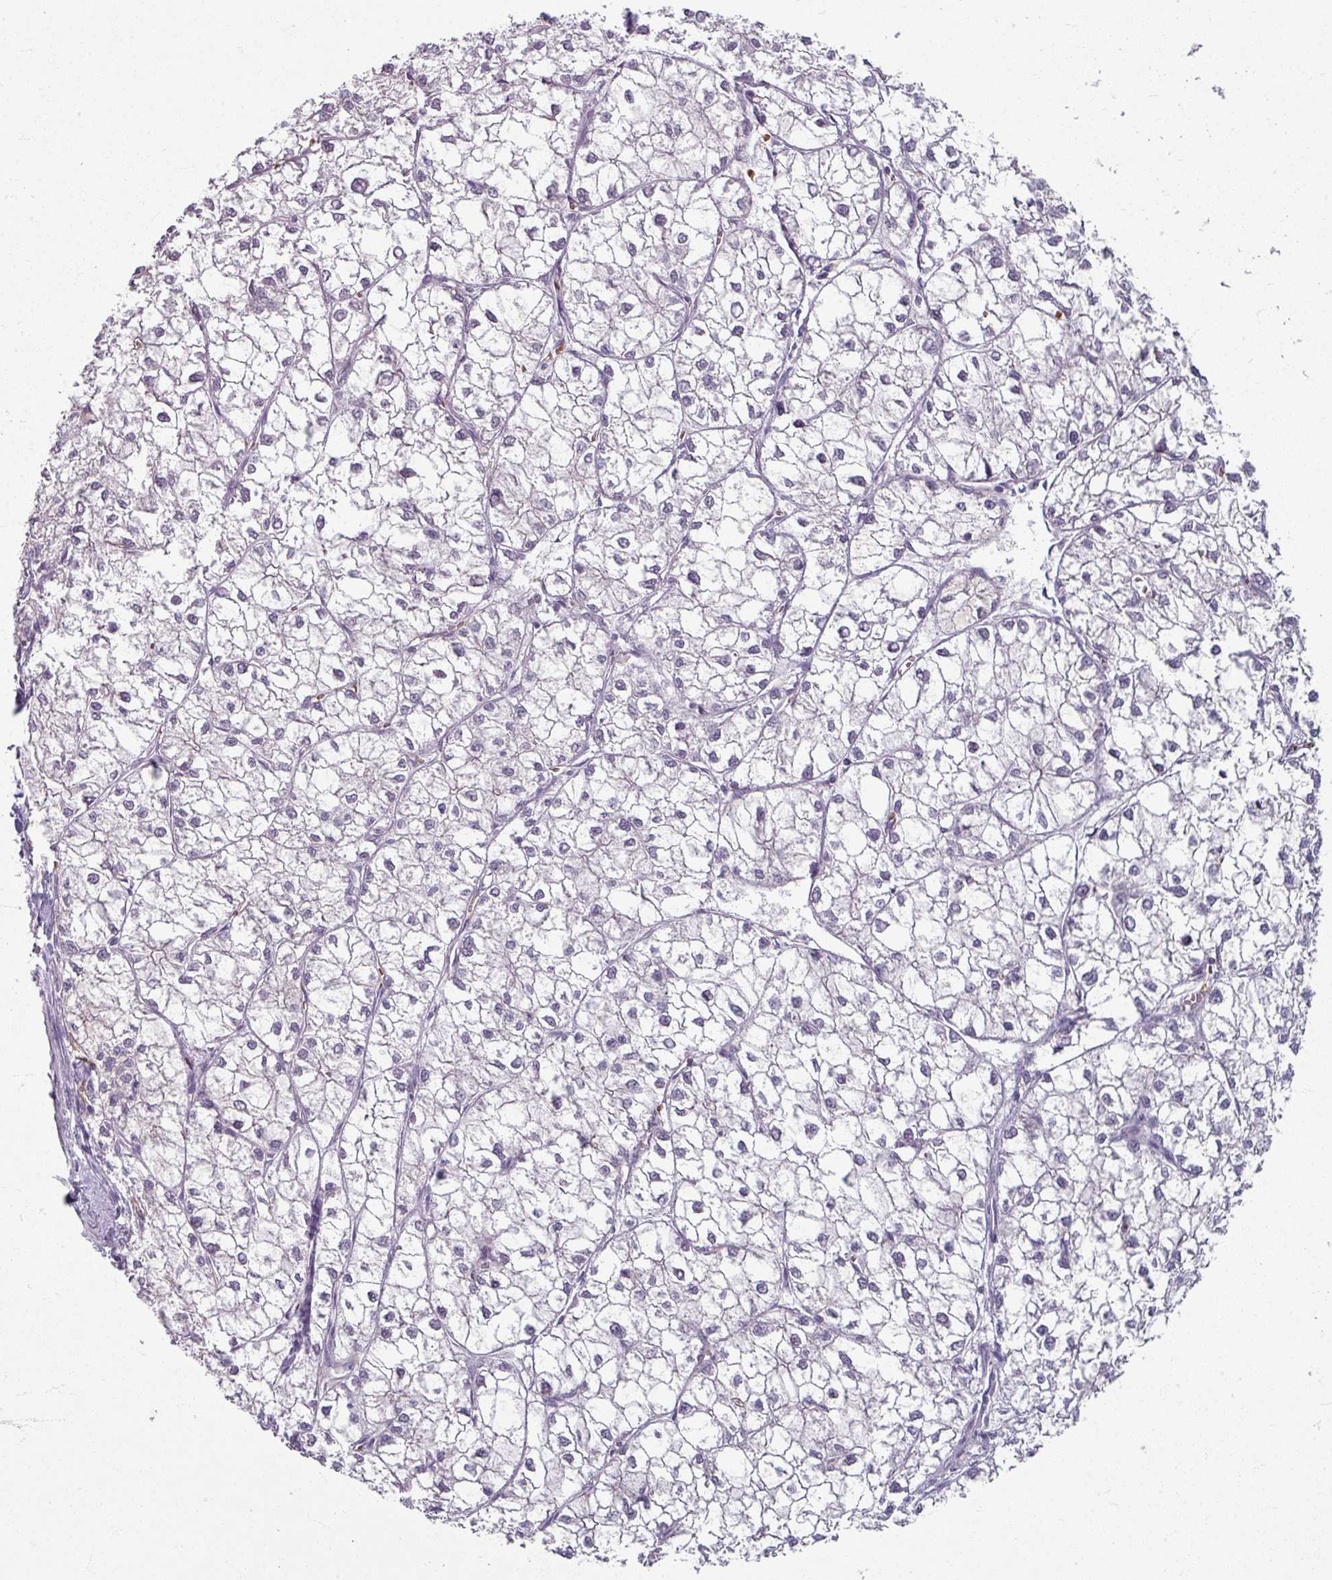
{"staining": {"intensity": "negative", "quantity": "none", "location": "none"}, "tissue": "liver cancer", "cell_type": "Tumor cells", "image_type": "cancer", "snomed": [{"axis": "morphology", "description": "Carcinoma, Hepatocellular, NOS"}, {"axis": "topography", "description": "Liver"}], "caption": "IHC histopathology image of neoplastic tissue: human liver cancer (hepatocellular carcinoma) stained with DAB (3,3'-diaminobenzidine) exhibits no significant protein positivity in tumor cells. (DAB (3,3'-diaminobenzidine) immunohistochemistry, high magnification).", "gene": "KMT5C", "patient": {"sex": "female", "age": 43}}